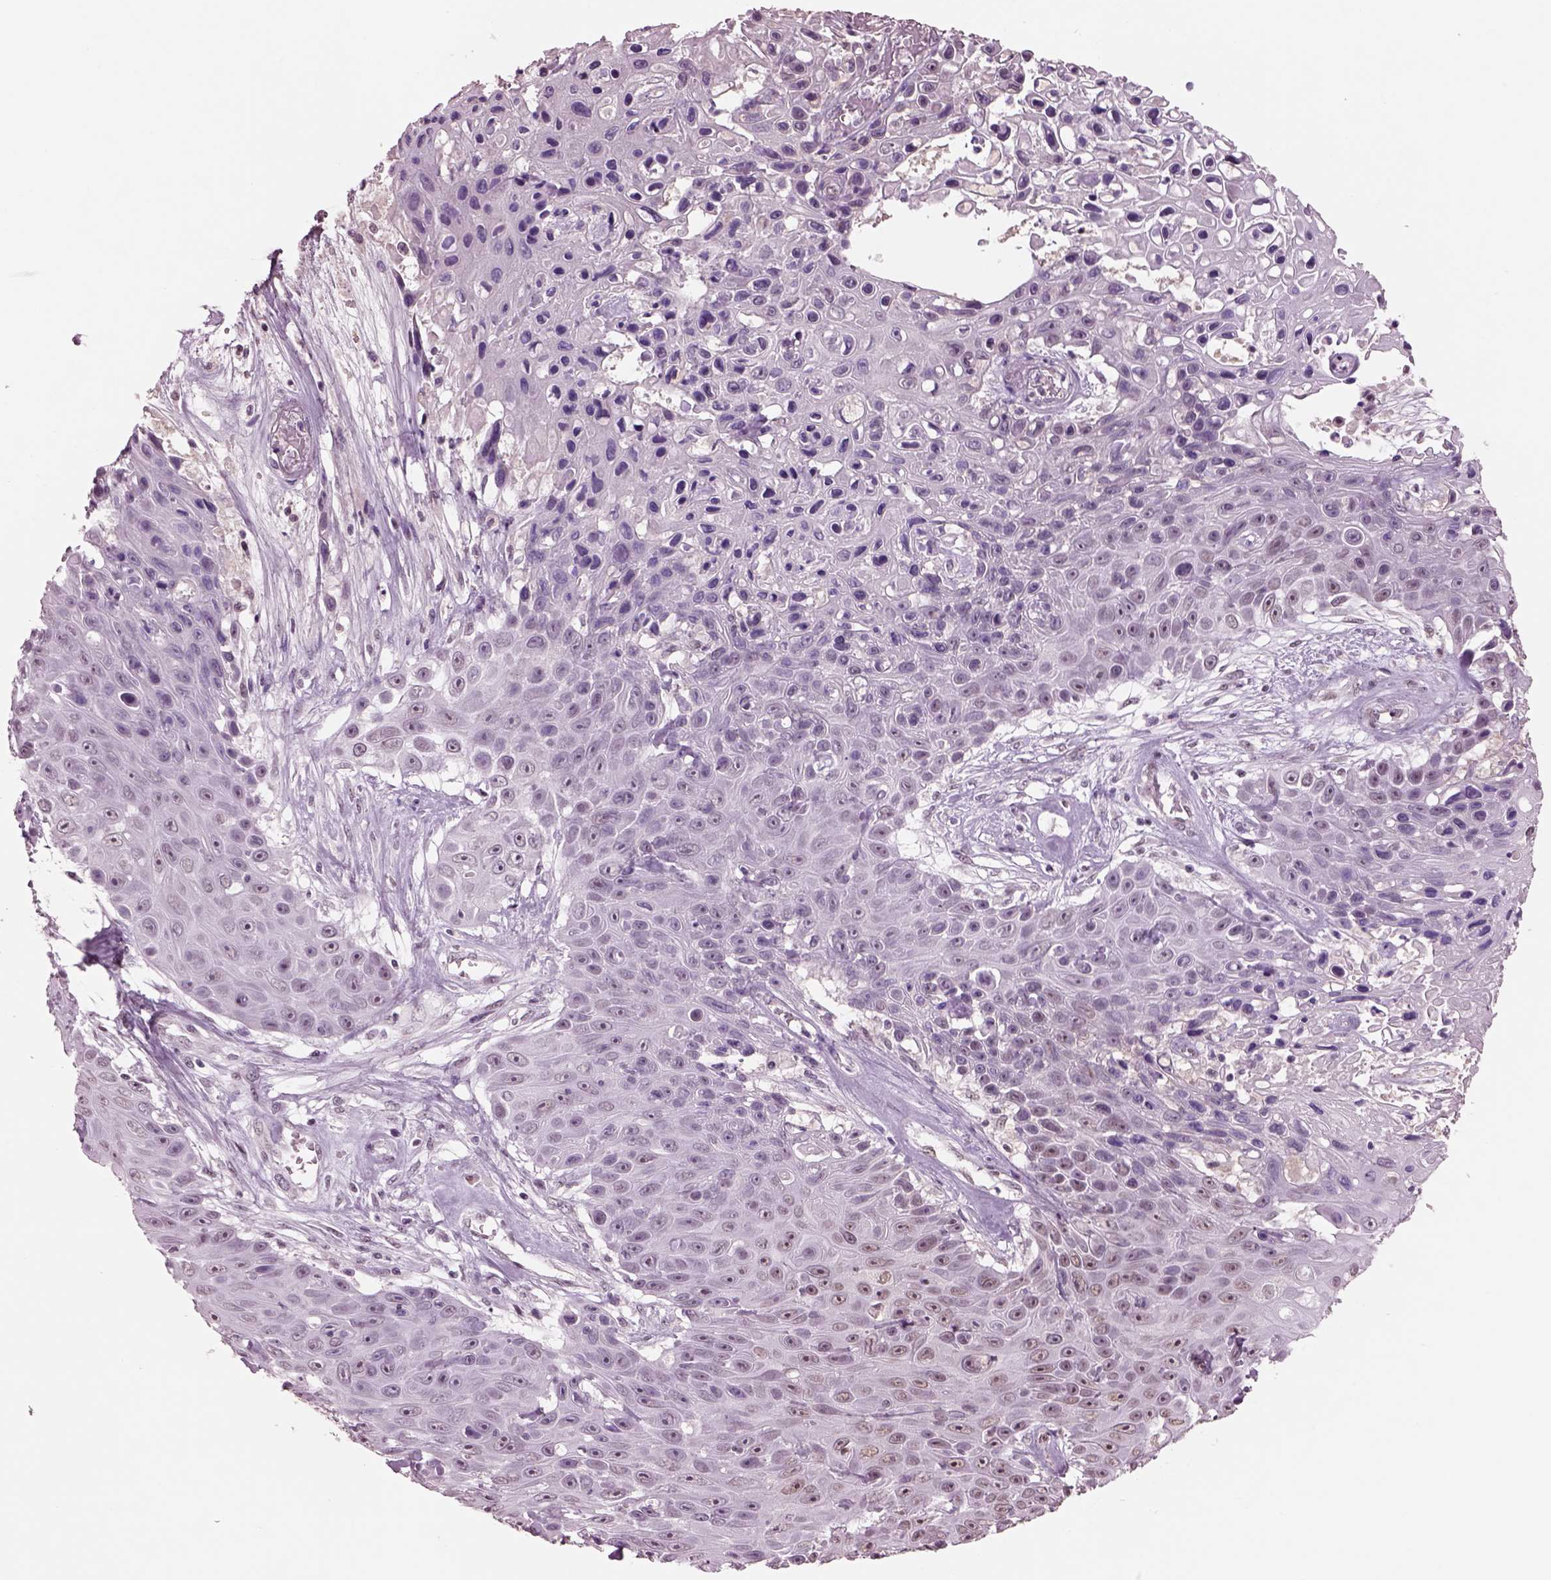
{"staining": {"intensity": "negative", "quantity": "none", "location": "none"}, "tissue": "skin cancer", "cell_type": "Tumor cells", "image_type": "cancer", "snomed": [{"axis": "morphology", "description": "Squamous cell carcinoma, NOS"}, {"axis": "topography", "description": "Skin"}], "caption": "Tumor cells are negative for protein expression in human skin cancer.", "gene": "SEPHS1", "patient": {"sex": "male", "age": 82}}